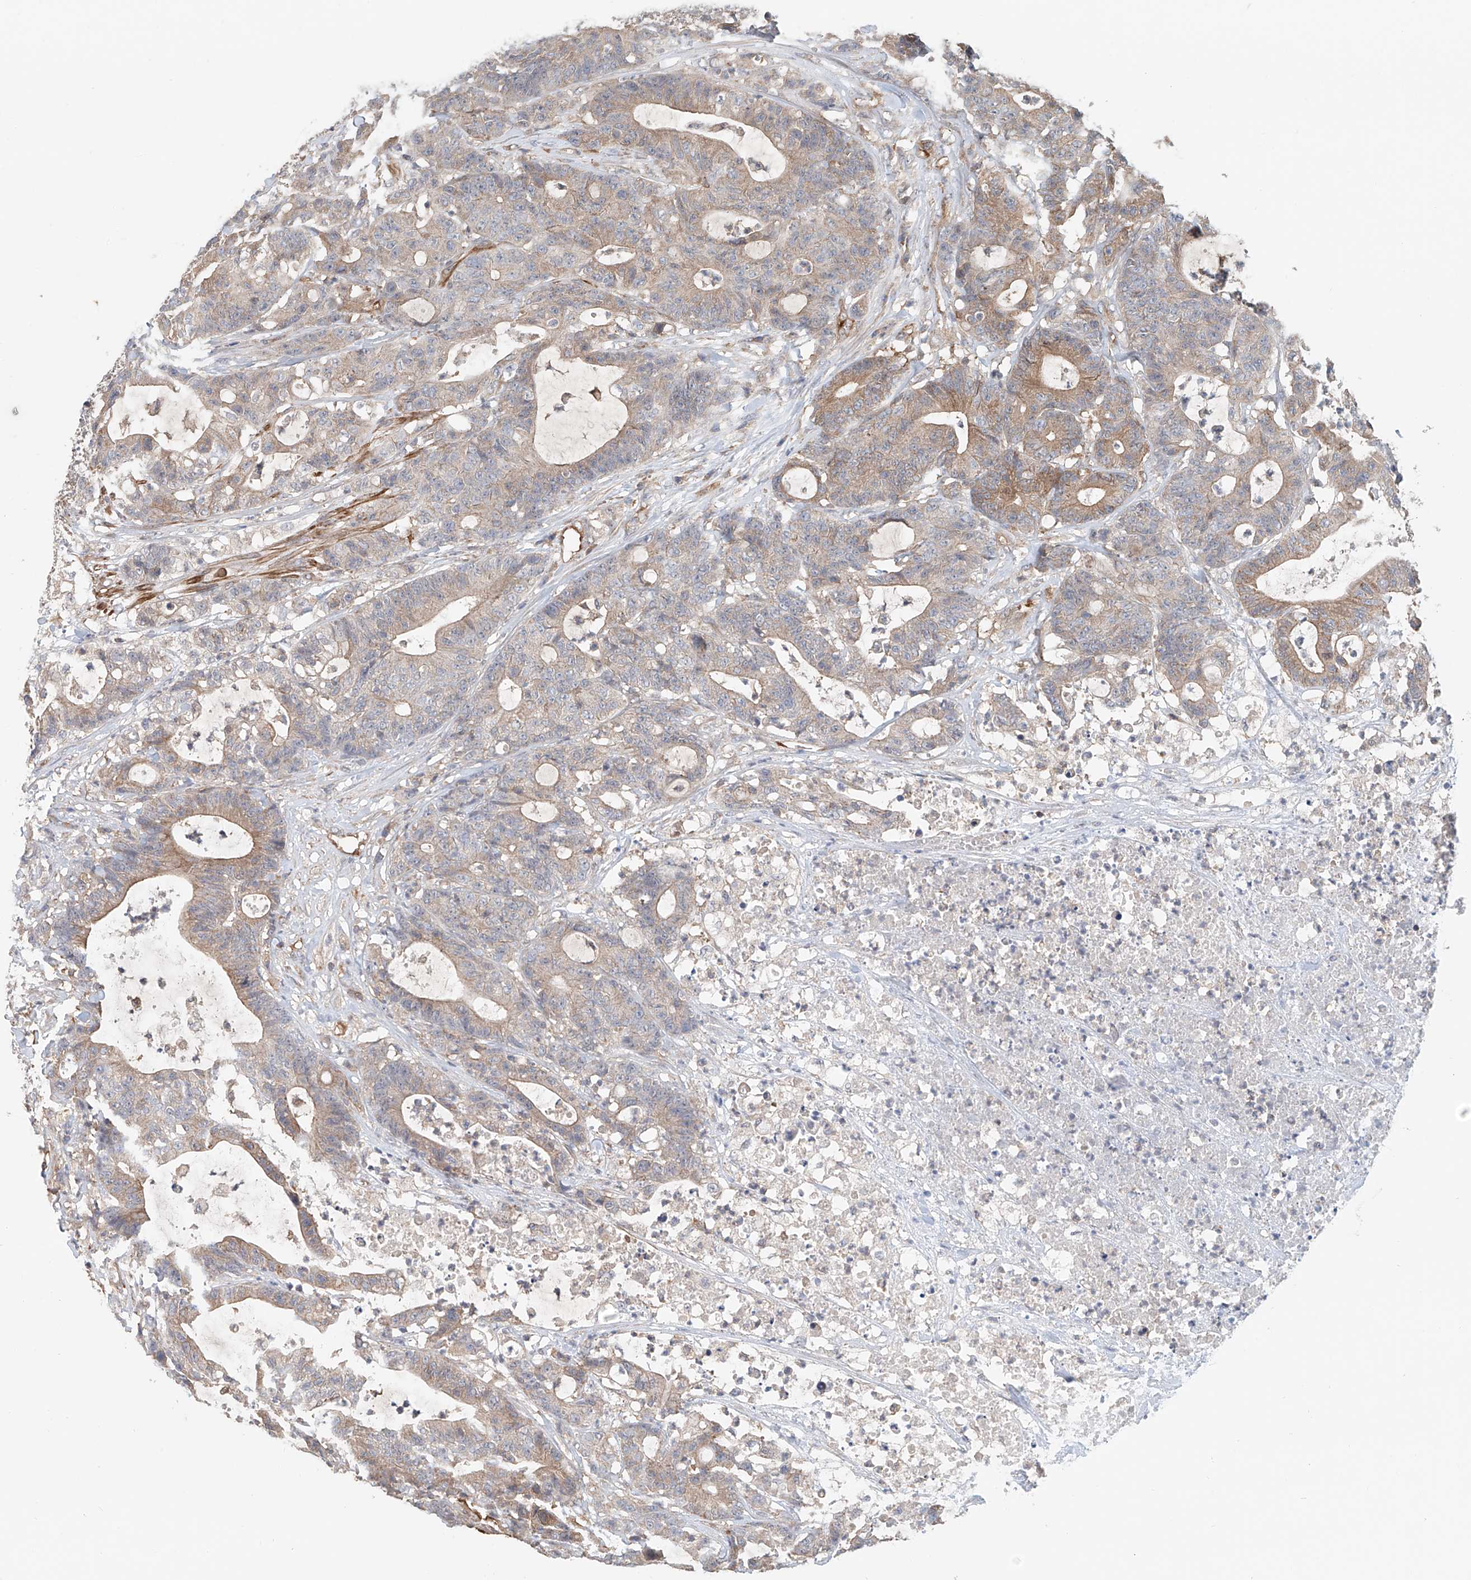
{"staining": {"intensity": "moderate", "quantity": "<25%", "location": "cytoplasmic/membranous"}, "tissue": "colorectal cancer", "cell_type": "Tumor cells", "image_type": "cancer", "snomed": [{"axis": "morphology", "description": "Adenocarcinoma, NOS"}, {"axis": "topography", "description": "Colon"}], "caption": "High-magnification brightfield microscopy of adenocarcinoma (colorectal) stained with DAB (brown) and counterstained with hematoxylin (blue). tumor cells exhibit moderate cytoplasmic/membranous positivity is present in about<25% of cells.", "gene": "FRYL", "patient": {"sex": "female", "age": 84}}